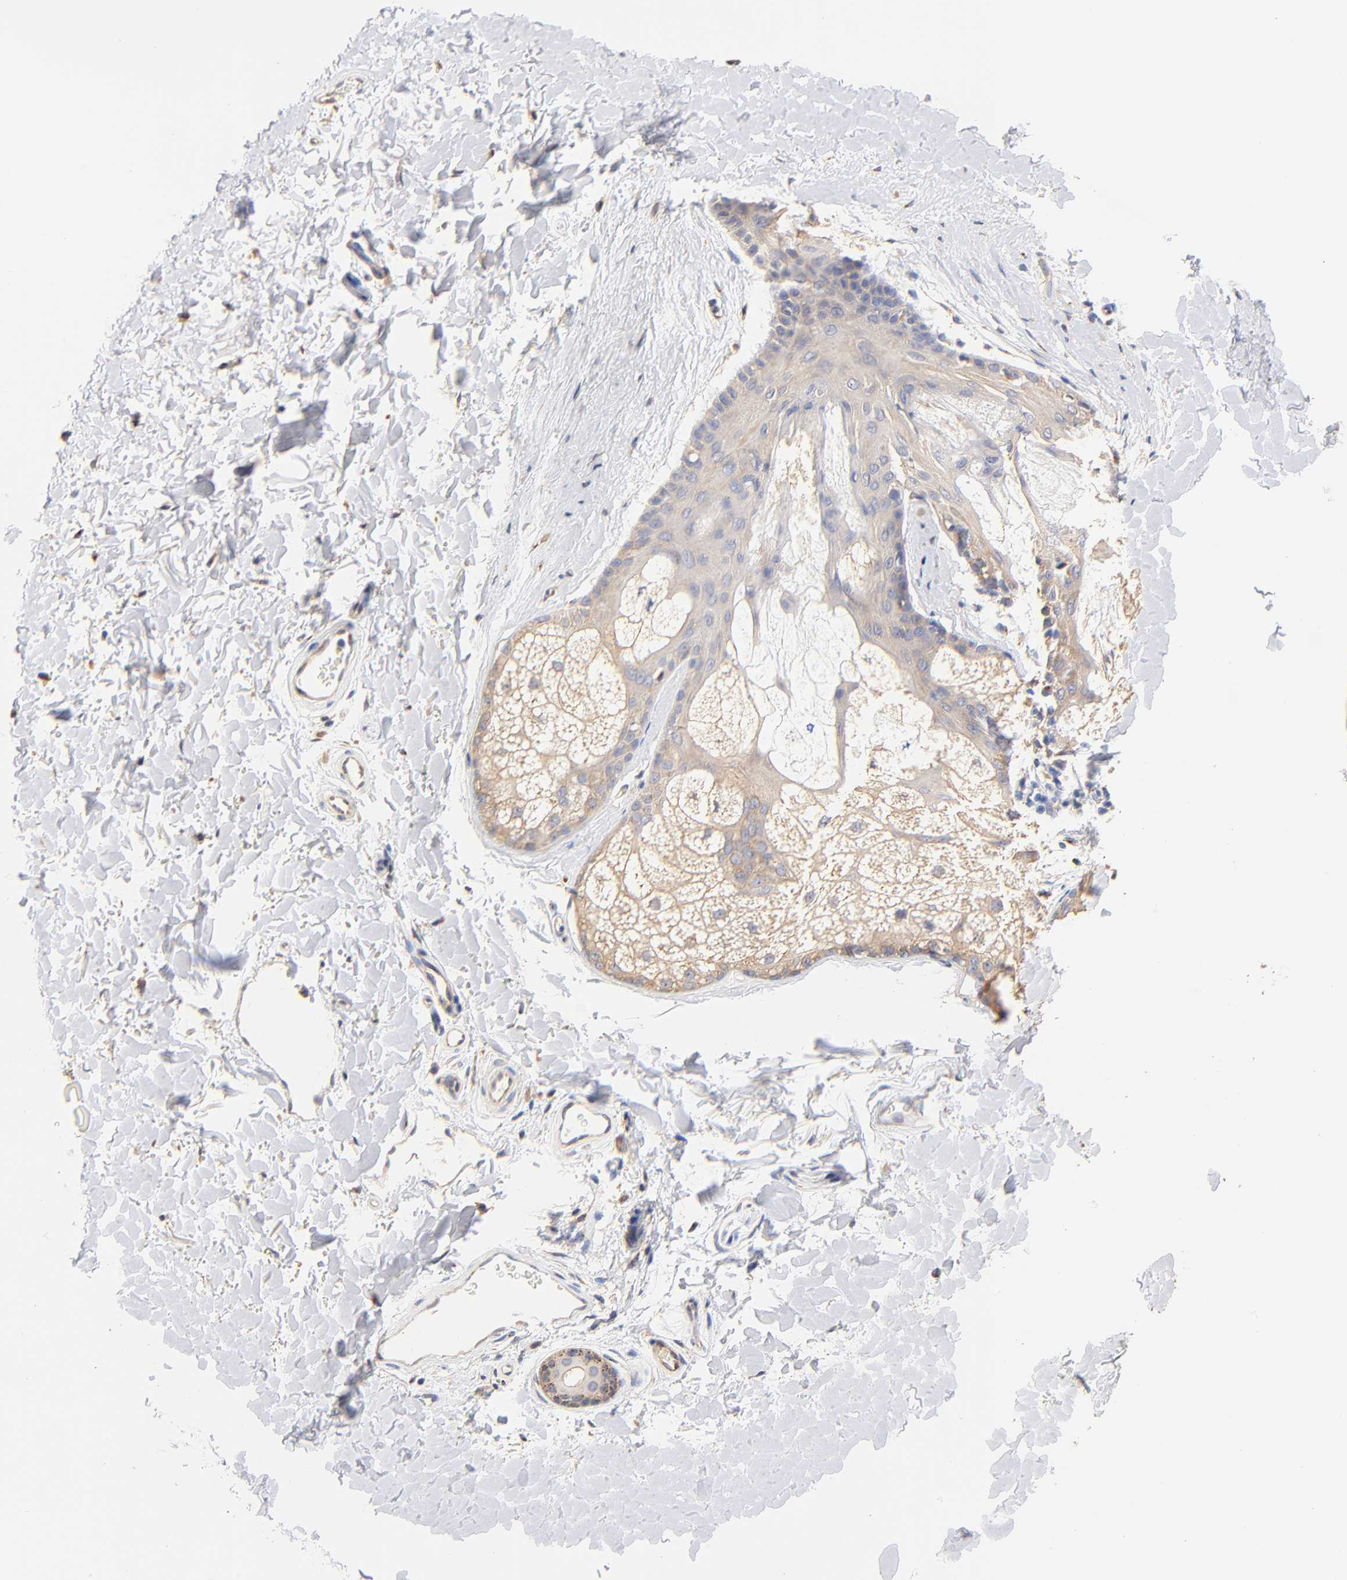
{"staining": {"intensity": "moderate", "quantity": ">75%", "location": "cytoplasmic/membranous"}, "tissue": "skin", "cell_type": "Fibroblasts", "image_type": "normal", "snomed": [{"axis": "morphology", "description": "Normal tissue, NOS"}, {"axis": "topography", "description": "Skin"}], "caption": "An immunohistochemistry histopathology image of normal tissue is shown. Protein staining in brown highlights moderate cytoplasmic/membranous positivity in skin within fibroblasts.", "gene": "FMNL3", "patient": {"sex": "male", "age": 63}}